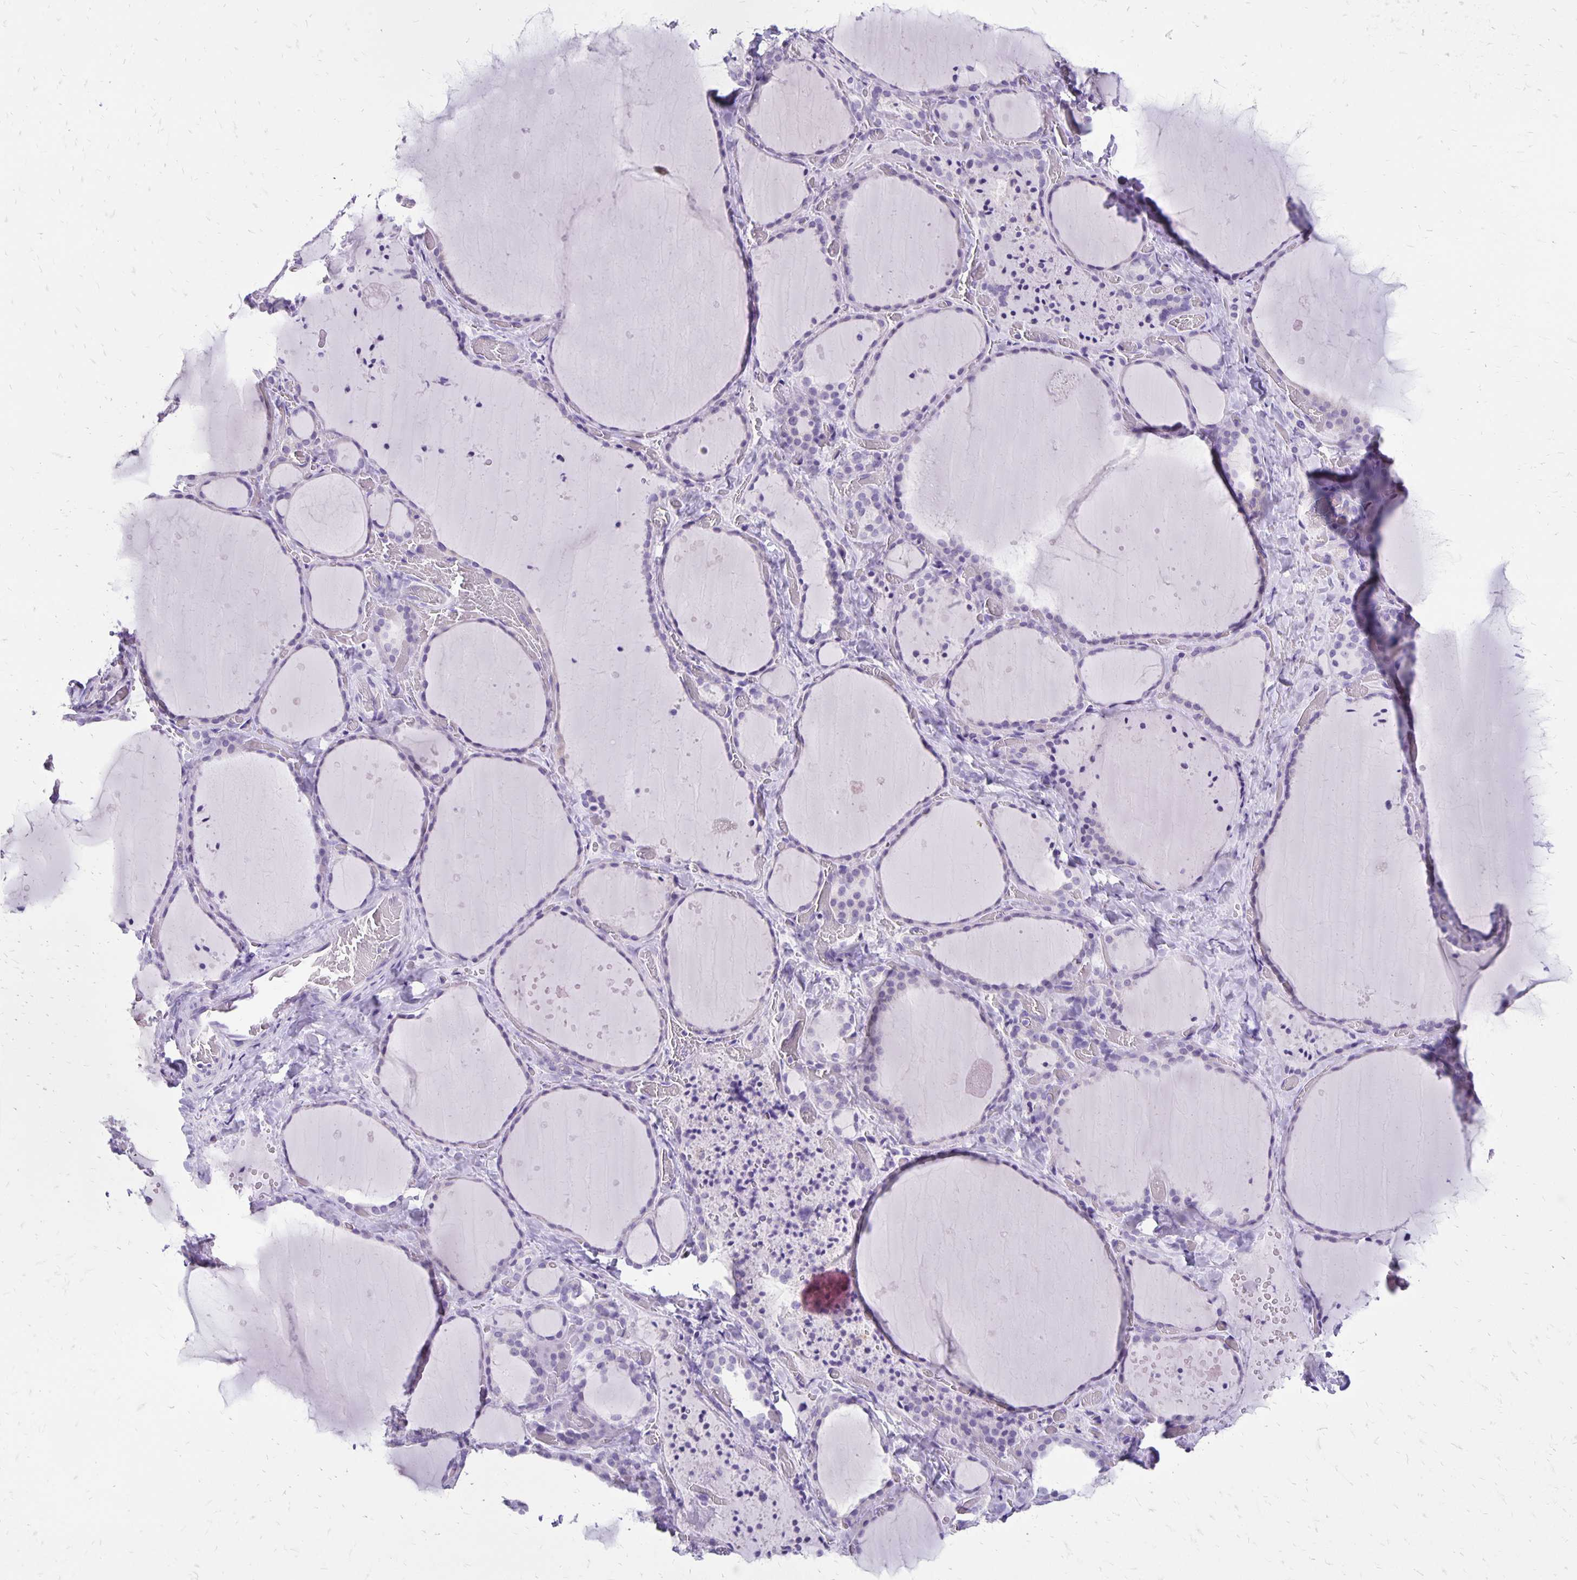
{"staining": {"intensity": "negative", "quantity": "none", "location": "none"}, "tissue": "thyroid gland", "cell_type": "Glandular cells", "image_type": "normal", "snomed": [{"axis": "morphology", "description": "Normal tissue, NOS"}, {"axis": "topography", "description": "Thyroid gland"}], "caption": "Thyroid gland was stained to show a protein in brown. There is no significant positivity in glandular cells. (Stains: DAB (3,3'-diaminobenzidine) IHC with hematoxylin counter stain, Microscopy: brightfield microscopy at high magnification).", "gene": "ANKRD45", "patient": {"sex": "female", "age": 36}}